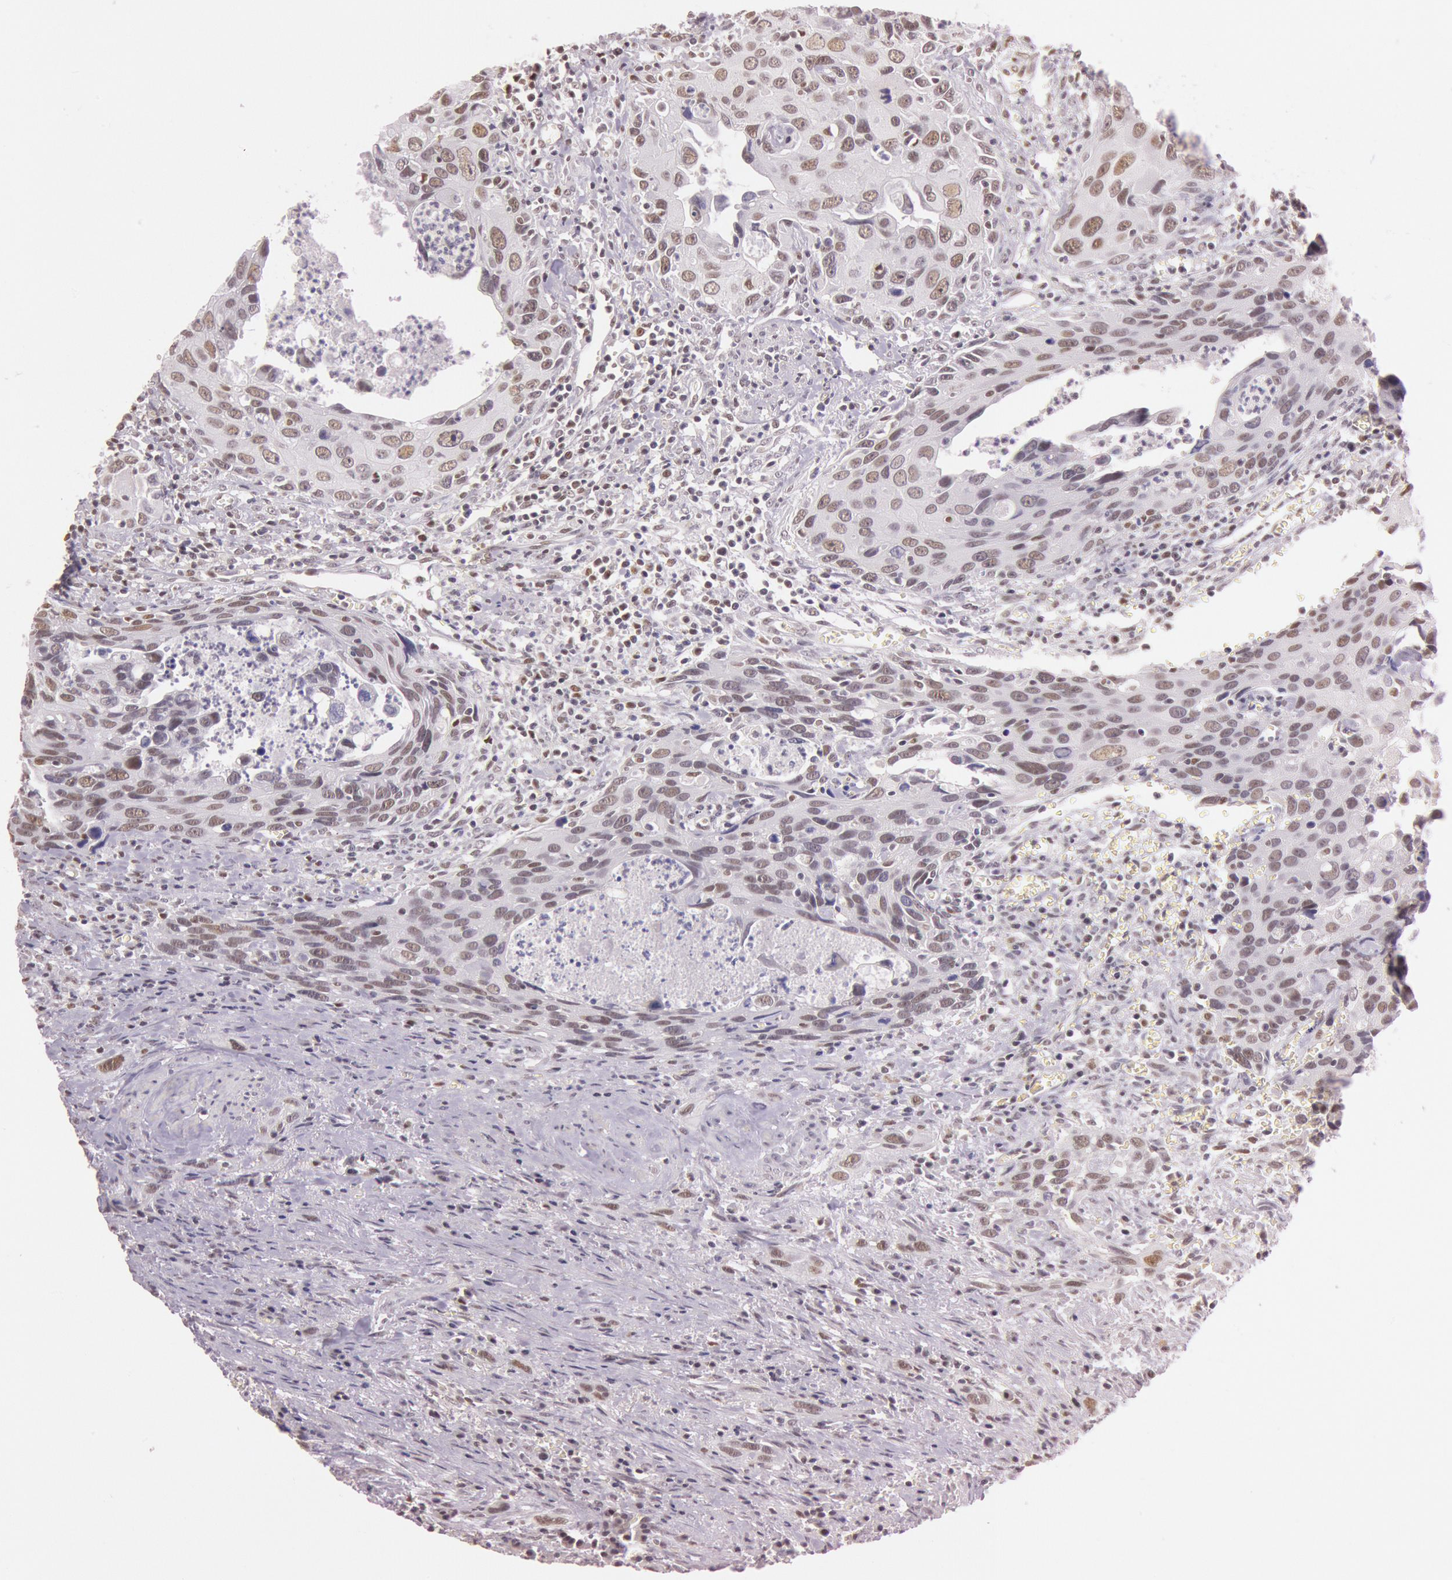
{"staining": {"intensity": "weak", "quantity": "25%-75%", "location": "nuclear"}, "tissue": "urothelial cancer", "cell_type": "Tumor cells", "image_type": "cancer", "snomed": [{"axis": "morphology", "description": "Urothelial carcinoma, High grade"}, {"axis": "topography", "description": "Urinary bladder"}], "caption": "This photomicrograph shows immunohistochemistry (IHC) staining of human high-grade urothelial carcinoma, with low weak nuclear expression in about 25%-75% of tumor cells.", "gene": "TASL", "patient": {"sex": "male", "age": 71}}